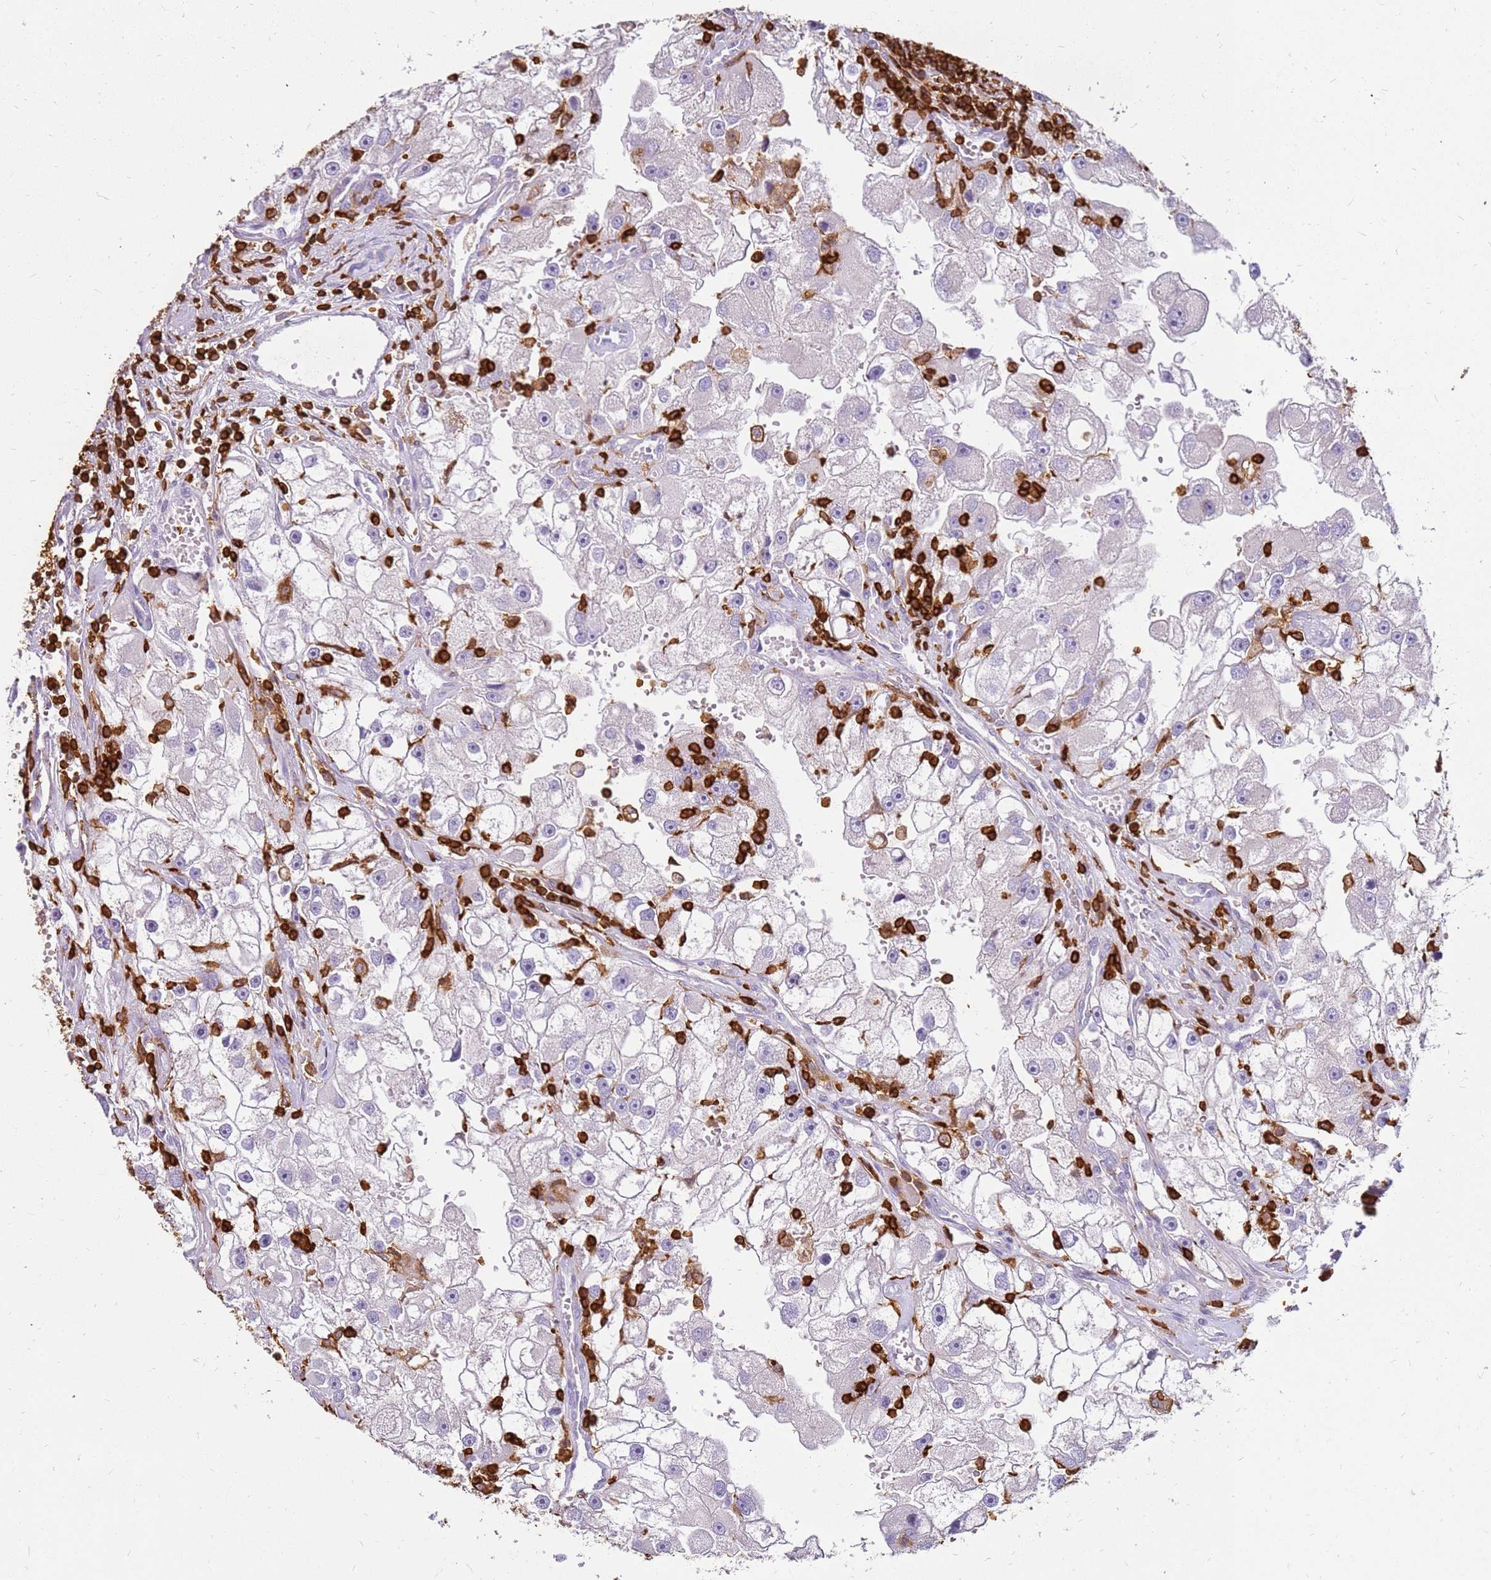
{"staining": {"intensity": "negative", "quantity": "none", "location": "none"}, "tissue": "renal cancer", "cell_type": "Tumor cells", "image_type": "cancer", "snomed": [{"axis": "morphology", "description": "Adenocarcinoma, NOS"}, {"axis": "topography", "description": "Kidney"}], "caption": "Immunohistochemistry (IHC) of adenocarcinoma (renal) reveals no staining in tumor cells.", "gene": "CORO1A", "patient": {"sex": "male", "age": 63}}